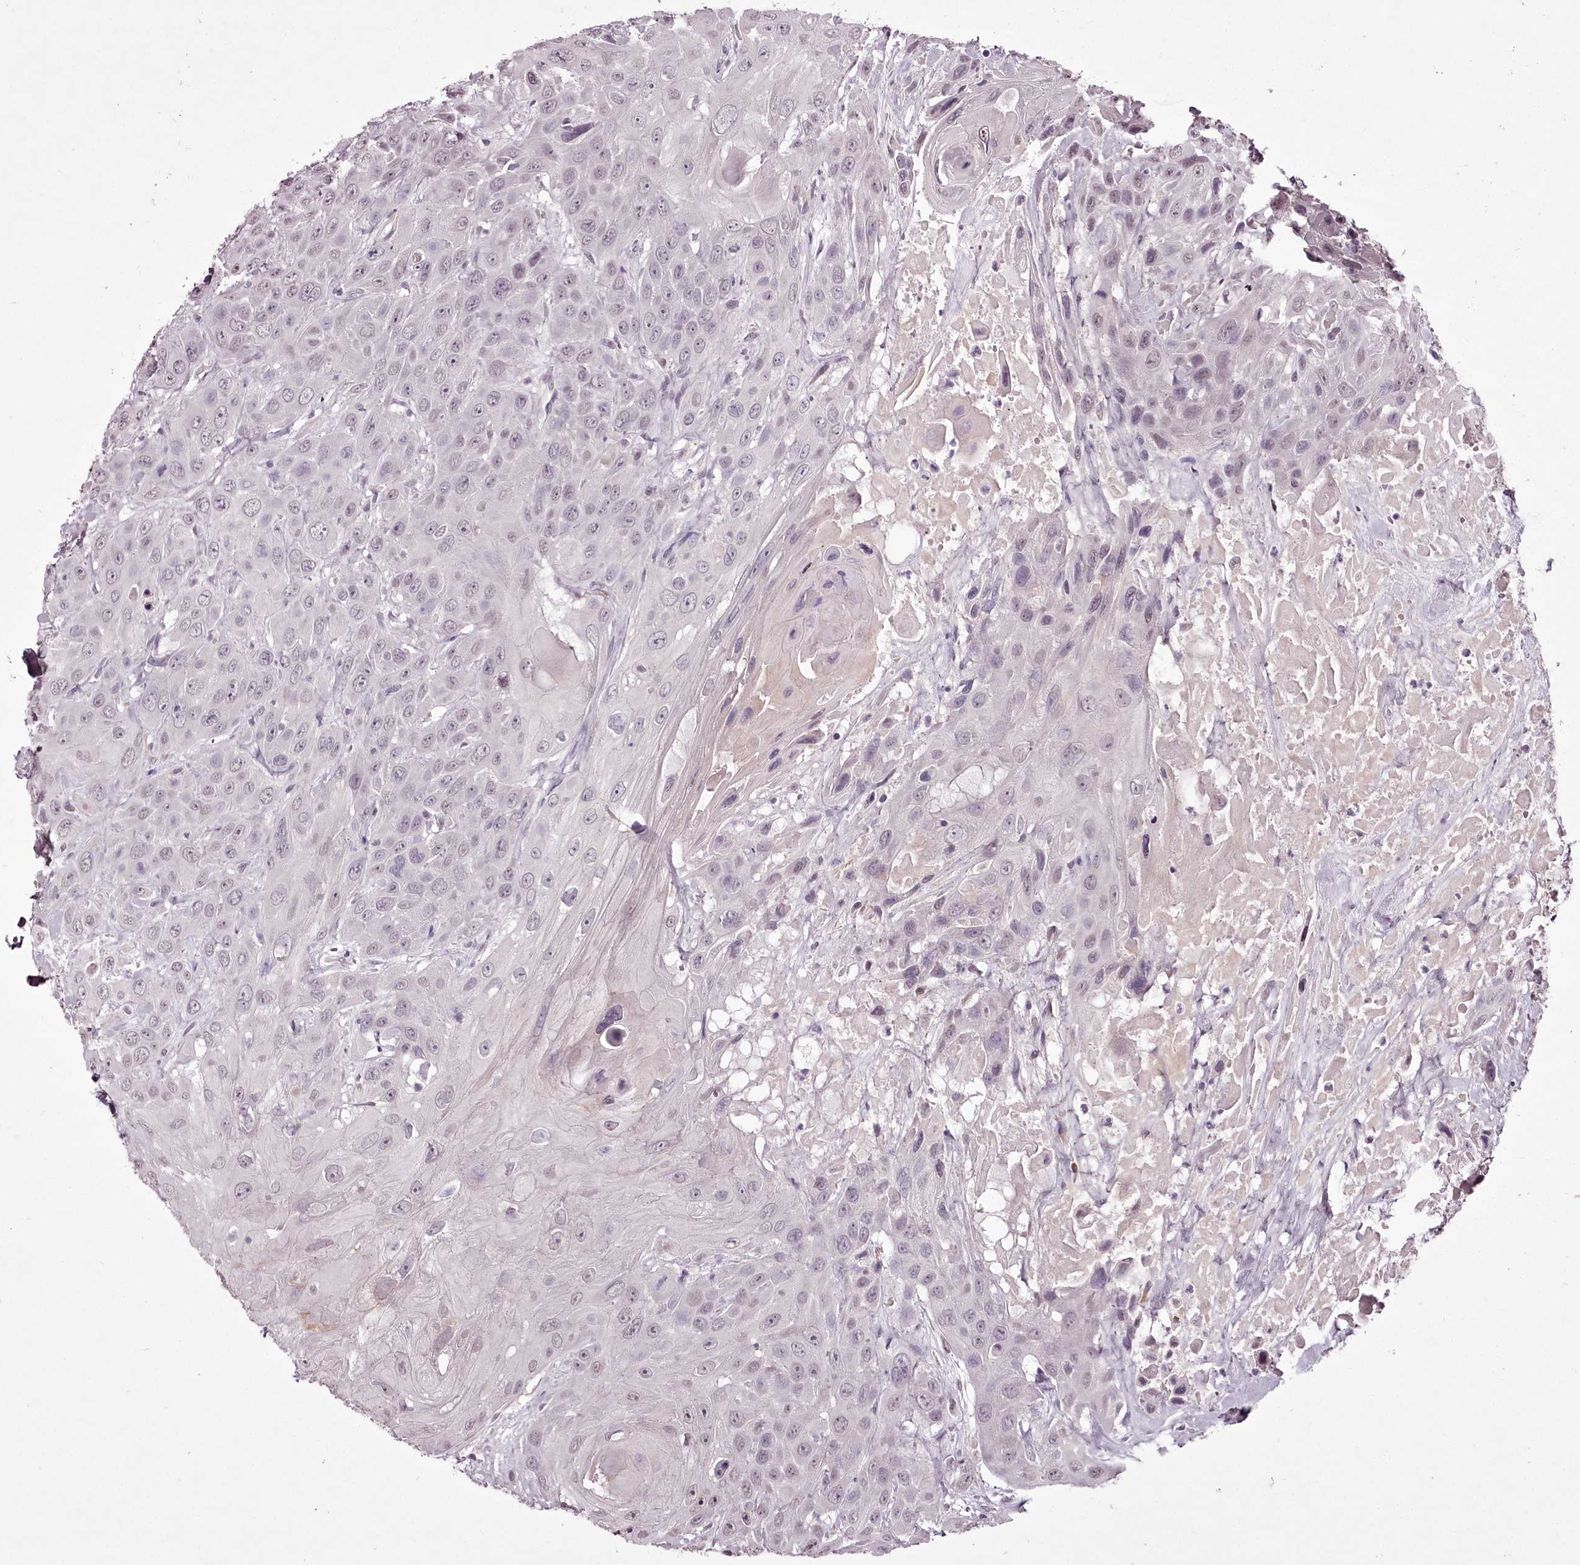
{"staining": {"intensity": "negative", "quantity": "none", "location": "none"}, "tissue": "head and neck cancer", "cell_type": "Tumor cells", "image_type": "cancer", "snomed": [{"axis": "morphology", "description": "Squamous cell carcinoma, NOS"}, {"axis": "topography", "description": "Head-Neck"}], "caption": "The photomicrograph displays no staining of tumor cells in head and neck cancer (squamous cell carcinoma). (DAB immunohistochemistry, high magnification).", "gene": "C1orf56", "patient": {"sex": "male", "age": 81}}